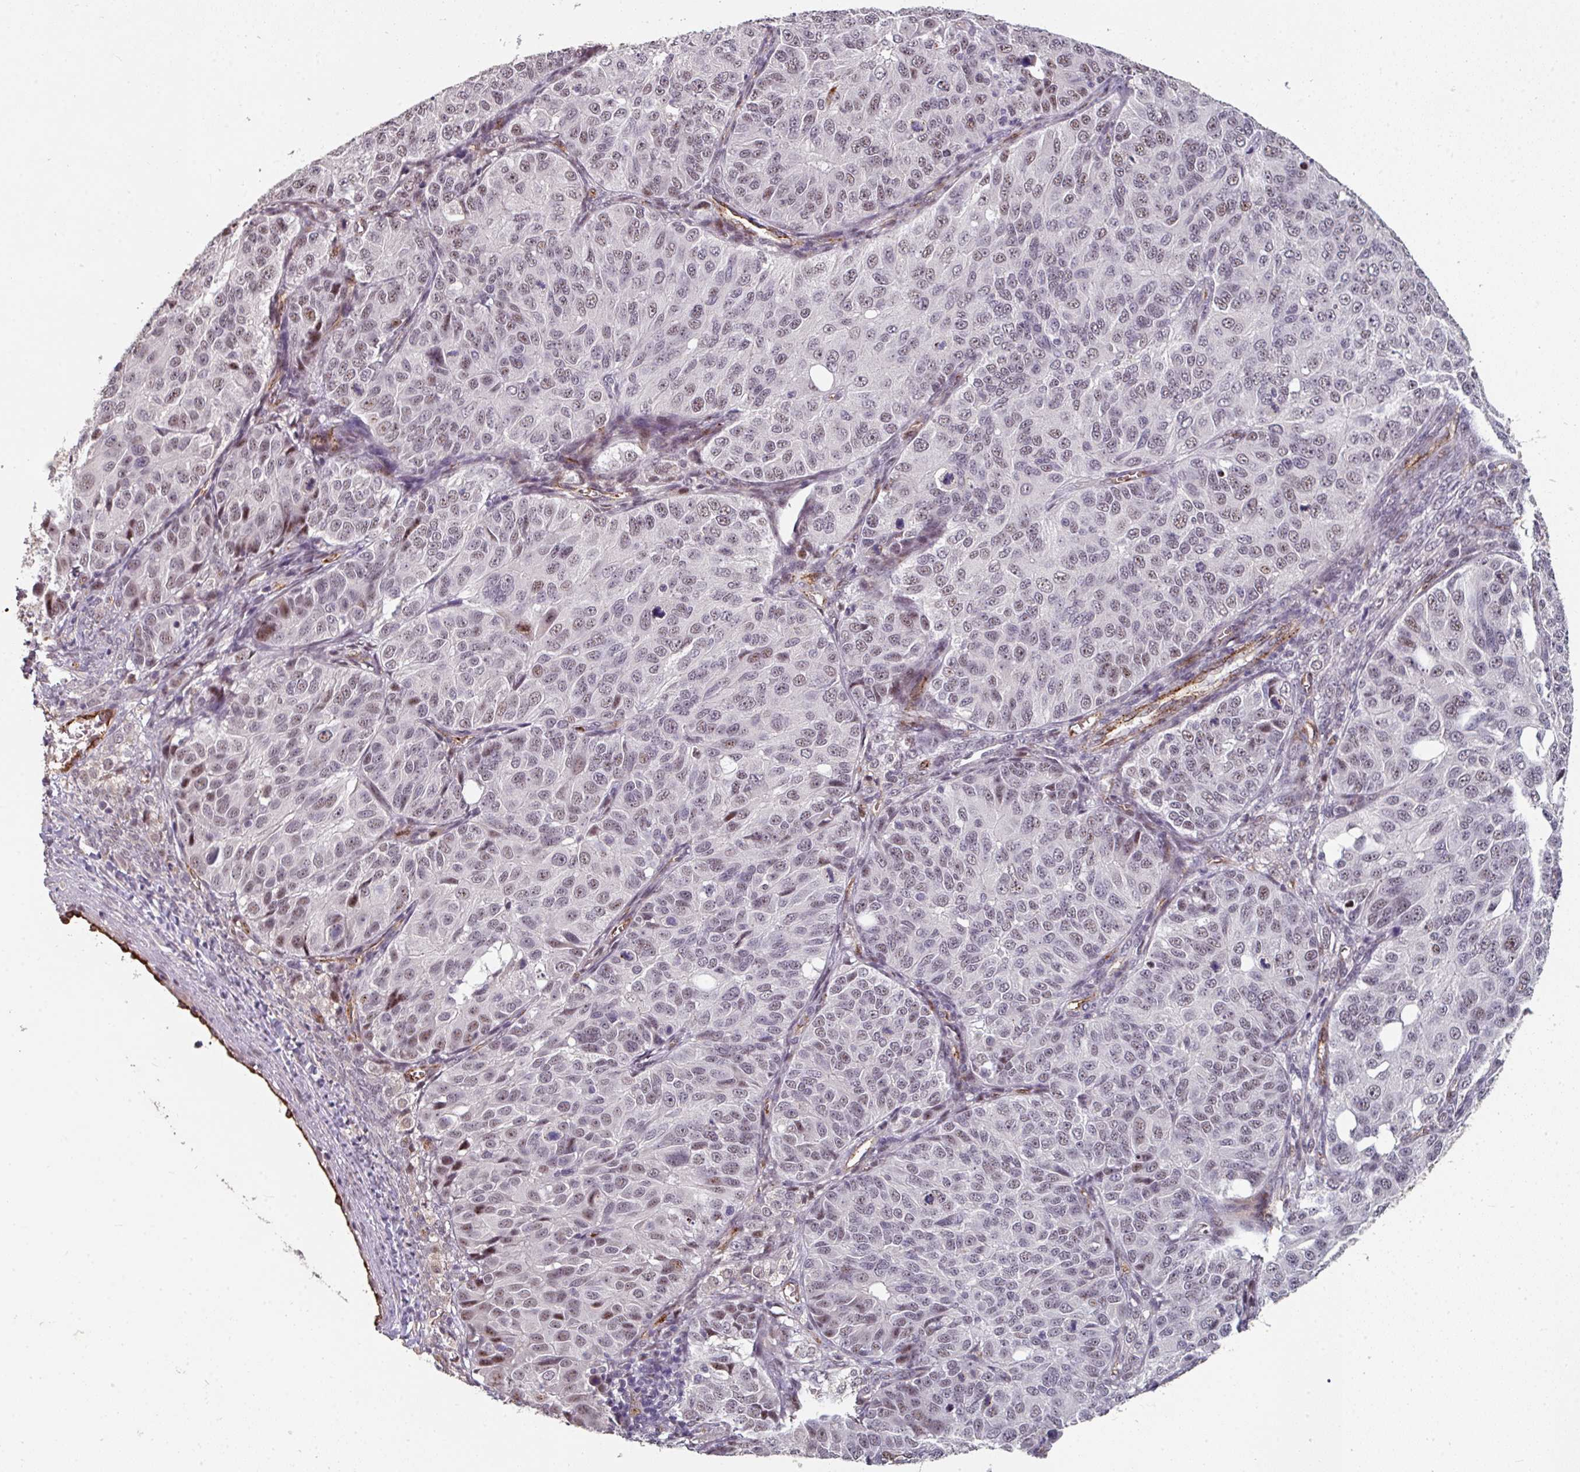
{"staining": {"intensity": "moderate", "quantity": "25%-75%", "location": "nuclear"}, "tissue": "ovarian cancer", "cell_type": "Tumor cells", "image_type": "cancer", "snomed": [{"axis": "morphology", "description": "Carcinoma, endometroid"}, {"axis": "topography", "description": "Ovary"}], "caption": "A brown stain highlights moderate nuclear positivity of a protein in human ovarian cancer (endometroid carcinoma) tumor cells.", "gene": "SIDT2", "patient": {"sex": "female", "age": 51}}